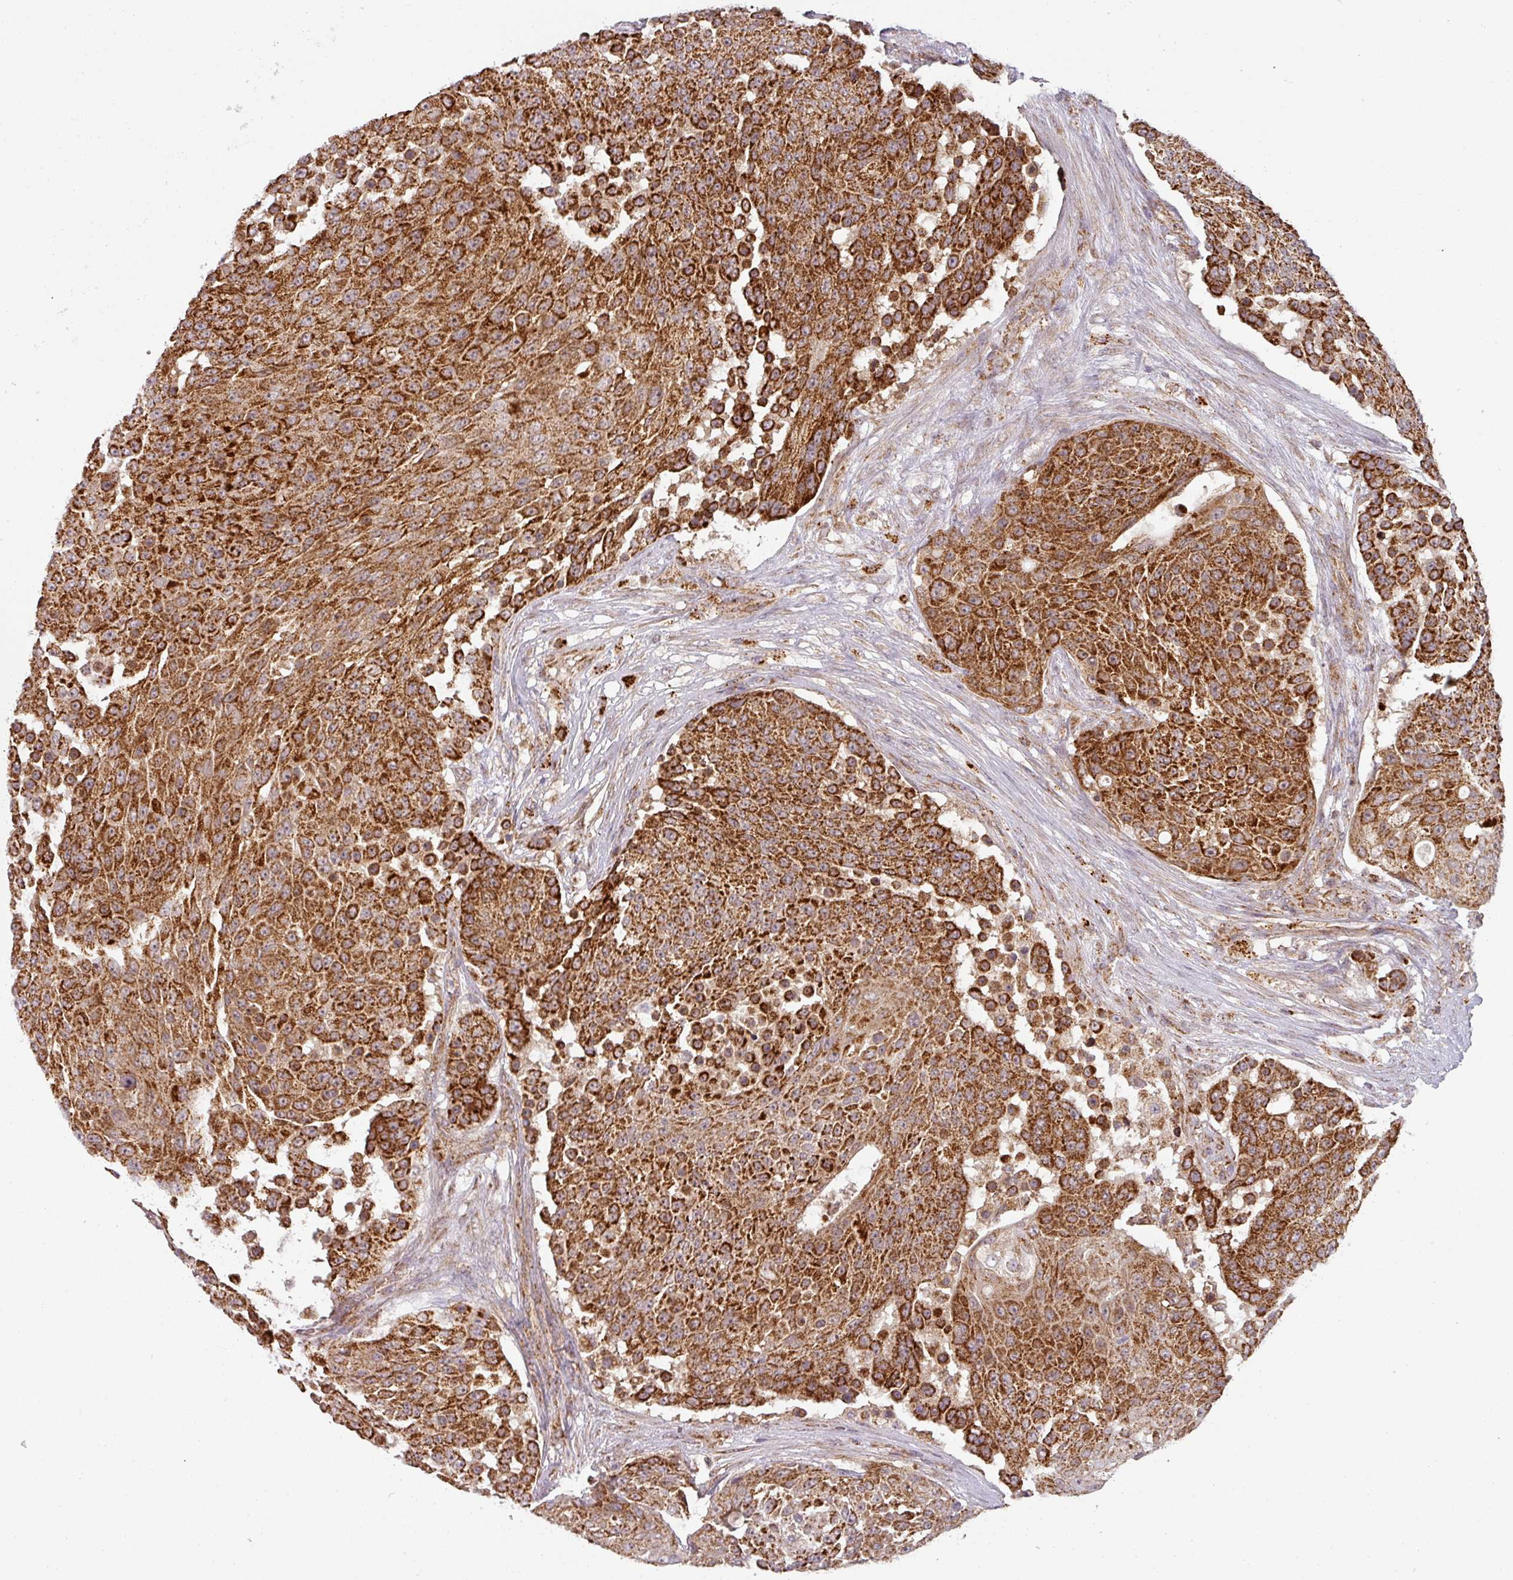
{"staining": {"intensity": "strong", "quantity": ">75%", "location": "cytoplasmic/membranous"}, "tissue": "urothelial cancer", "cell_type": "Tumor cells", "image_type": "cancer", "snomed": [{"axis": "morphology", "description": "Urothelial carcinoma, High grade"}, {"axis": "topography", "description": "Urinary bladder"}], "caption": "Urothelial cancer tissue demonstrates strong cytoplasmic/membranous positivity in about >75% of tumor cells, visualized by immunohistochemistry.", "gene": "MRPS16", "patient": {"sex": "female", "age": 63}}